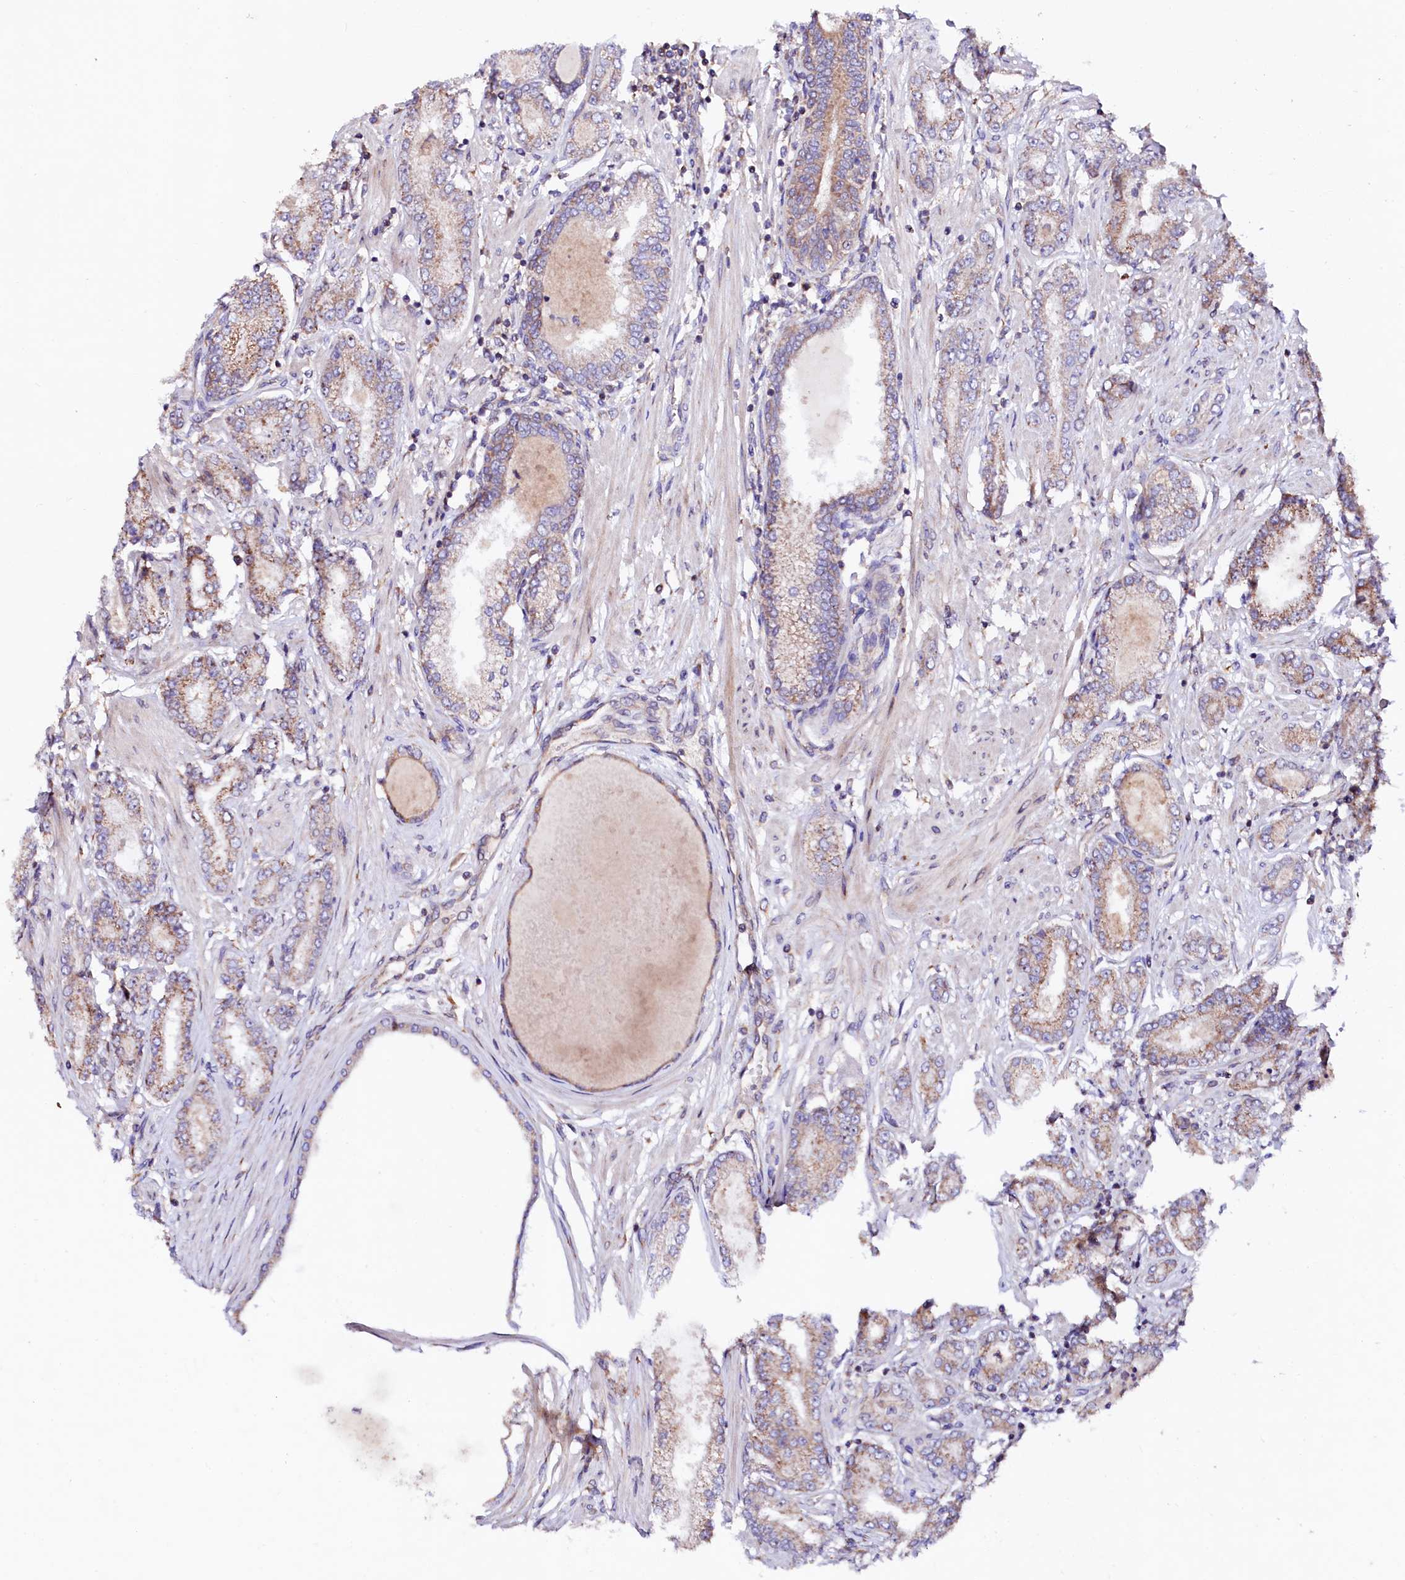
{"staining": {"intensity": "weak", "quantity": "25%-75%", "location": "cytoplasmic/membranous"}, "tissue": "prostate cancer", "cell_type": "Tumor cells", "image_type": "cancer", "snomed": [{"axis": "morphology", "description": "Adenocarcinoma, Low grade"}, {"axis": "topography", "description": "Prostate"}], "caption": "High-power microscopy captured an IHC micrograph of prostate cancer (adenocarcinoma (low-grade)), revealing weak cytoplasmic/membranous staining in approximately 25%-75% of tumor cells. (Brightfield microscopy of DAB IHC at high magnification).", "gene": "UBE3C", "patient": {"sex": "male", "age": 63}}